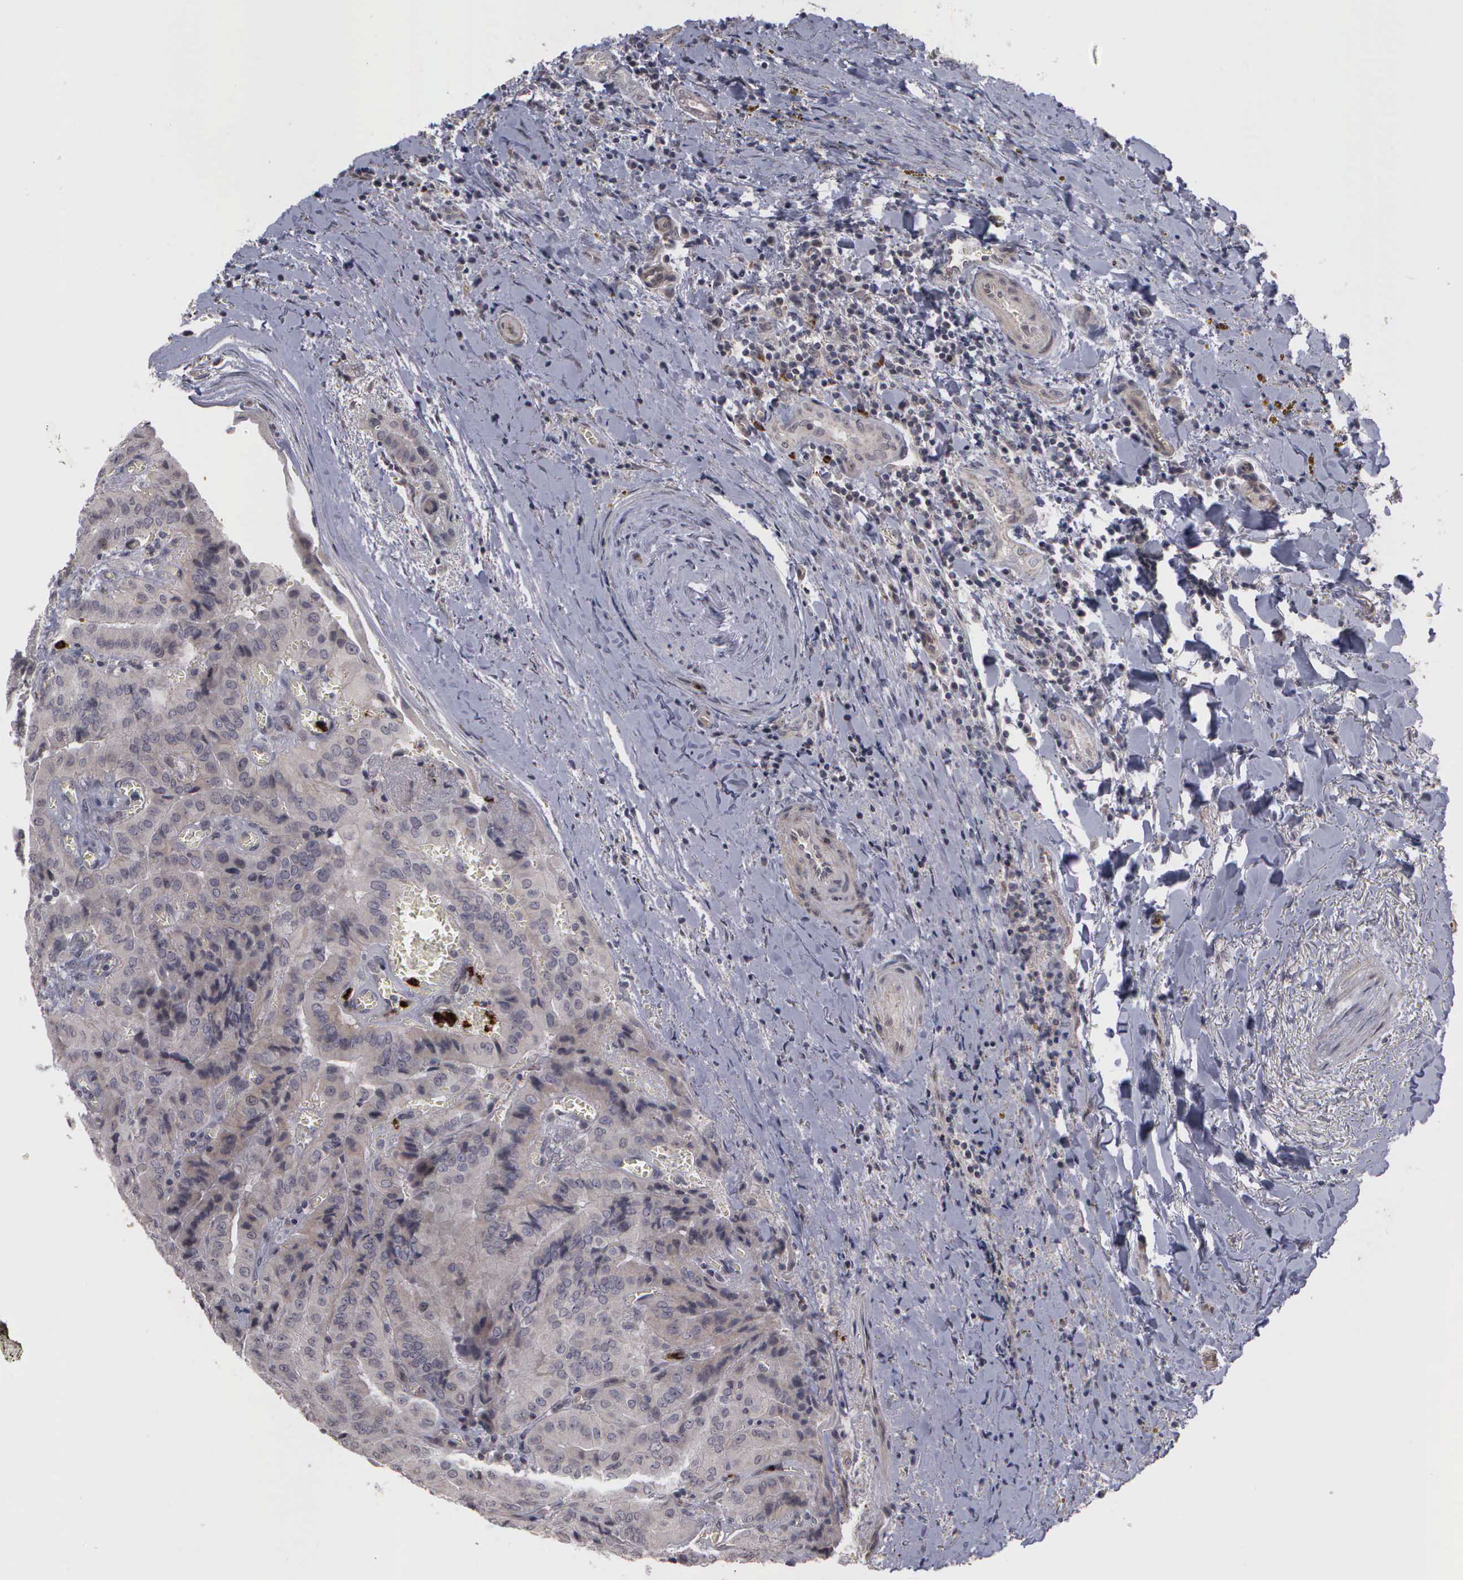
{"staining": {"intensity": "negative", "quantity": "none", "location": "none"}, "tissue": "thyroid cancer", "cell_type": "Tumor cells", "image_type": "cancer", "snomed": [{"axis": "morphology", "description": "Papillary adenocarcinoma, NOS"}, {"axis": "topography", "description": "Thyroid gland"}], "caption": "Papillary adenocarcinoma (thyroid) stained for a protein using immunohistochemistry demonstrates no positivity tumor cells.", "gene": "MMP9", "patient": {"sex": "female", "age": 71}}